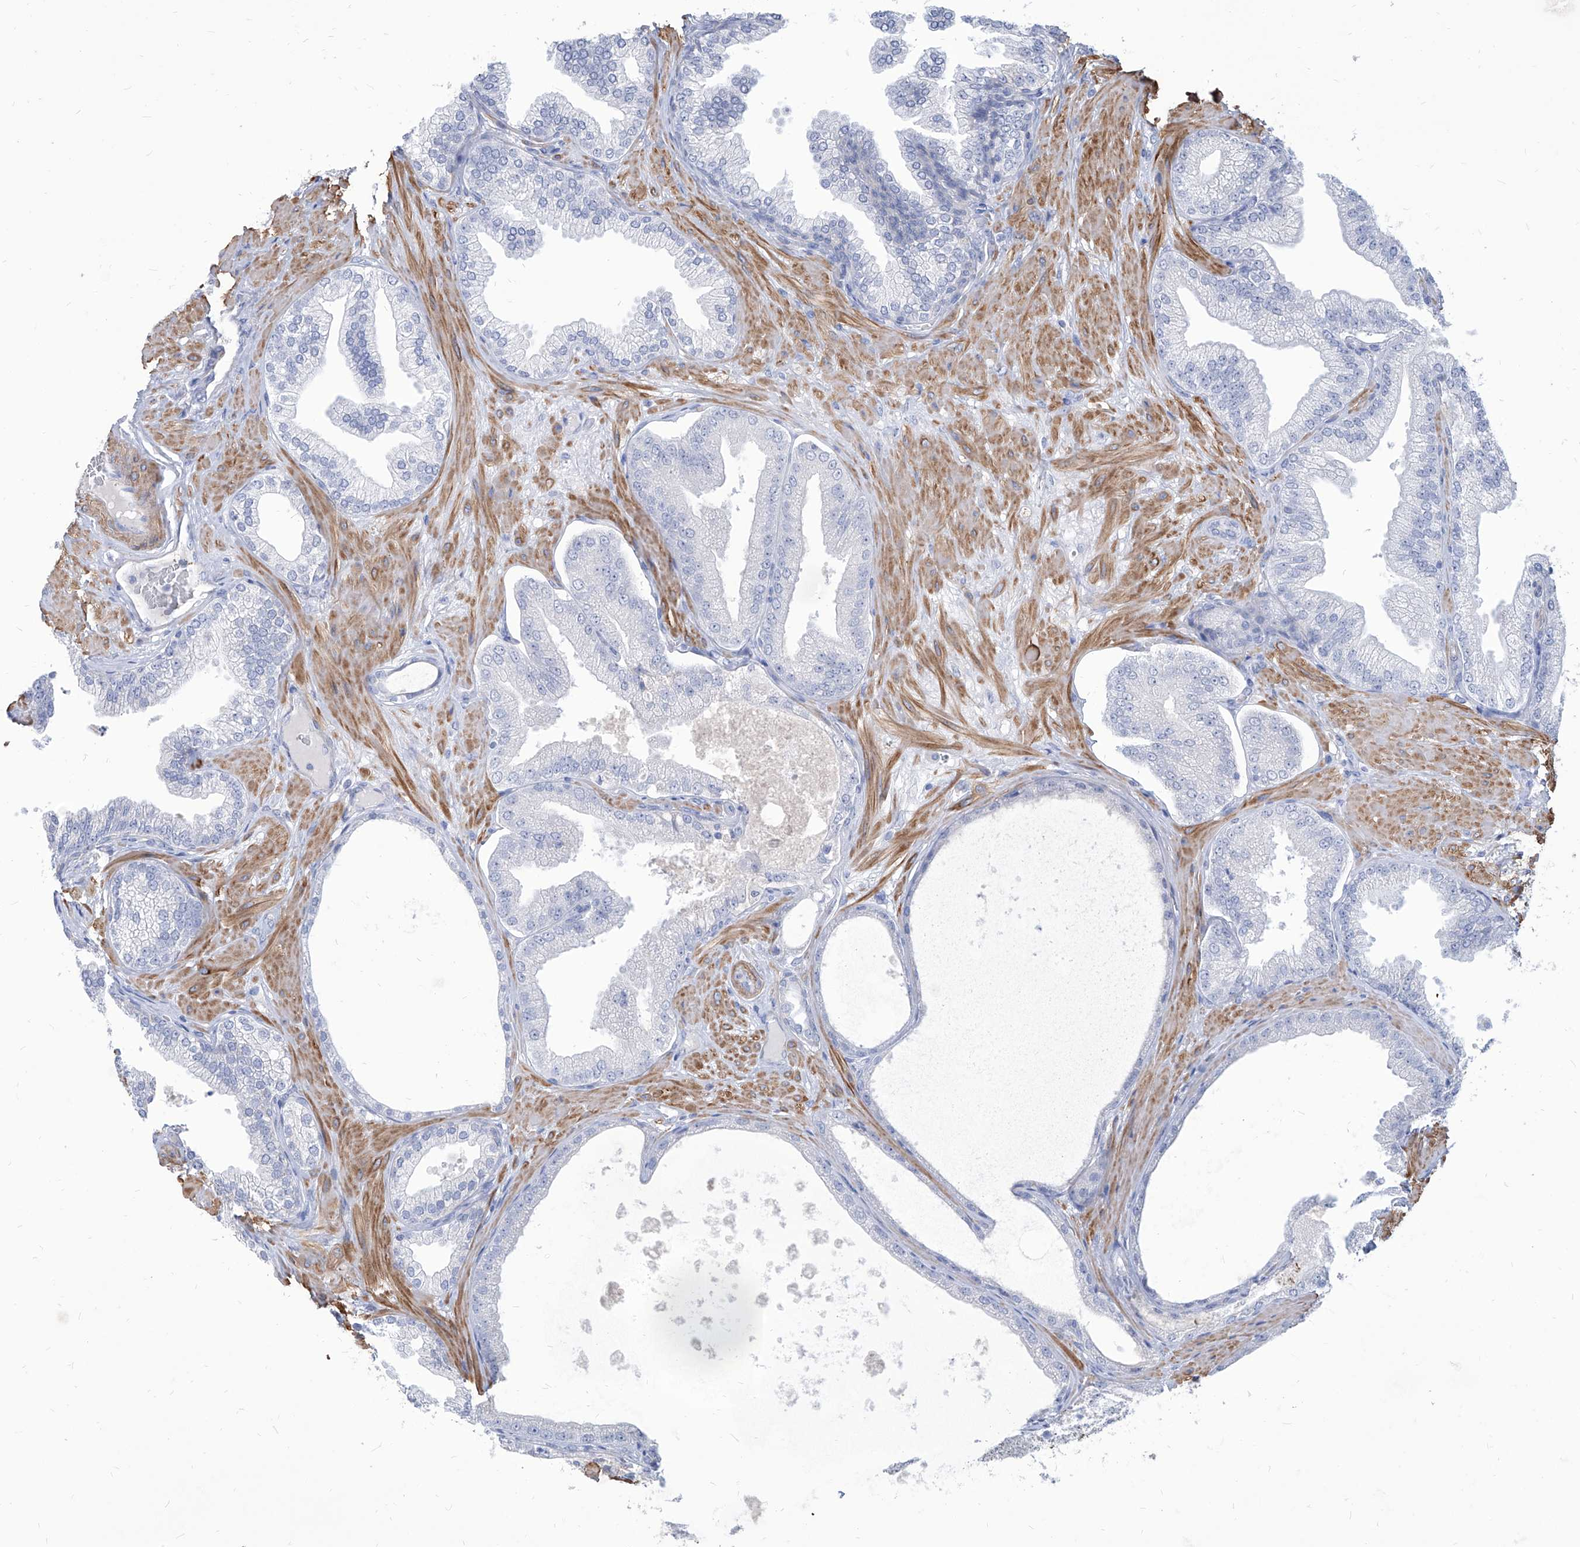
{"staining": {"intensity": "negative", "quantity": "none", "location": "none"}, "tissue": "prostate cancer", "cell_type": "Tumor cells", "image_type": "cancer", "snomed": [{"axis": "morphology", "description": "Adenocarcinoma, Low grade"}, {"axis": "topography", "description": "Prostate"}], "caption": "A high-resolution image shows IHC staining of prostate adenocarcinoma (low-grade), which displays no significant positivity in tumor cells. The staining was performed using DAB to visualize the protein expression in brown, while the nuclei were stained in blue with hematoxylin (Magnification: 20x).", "gene": "FAM83B", "patient": {"sex": "male", "age": 63}}